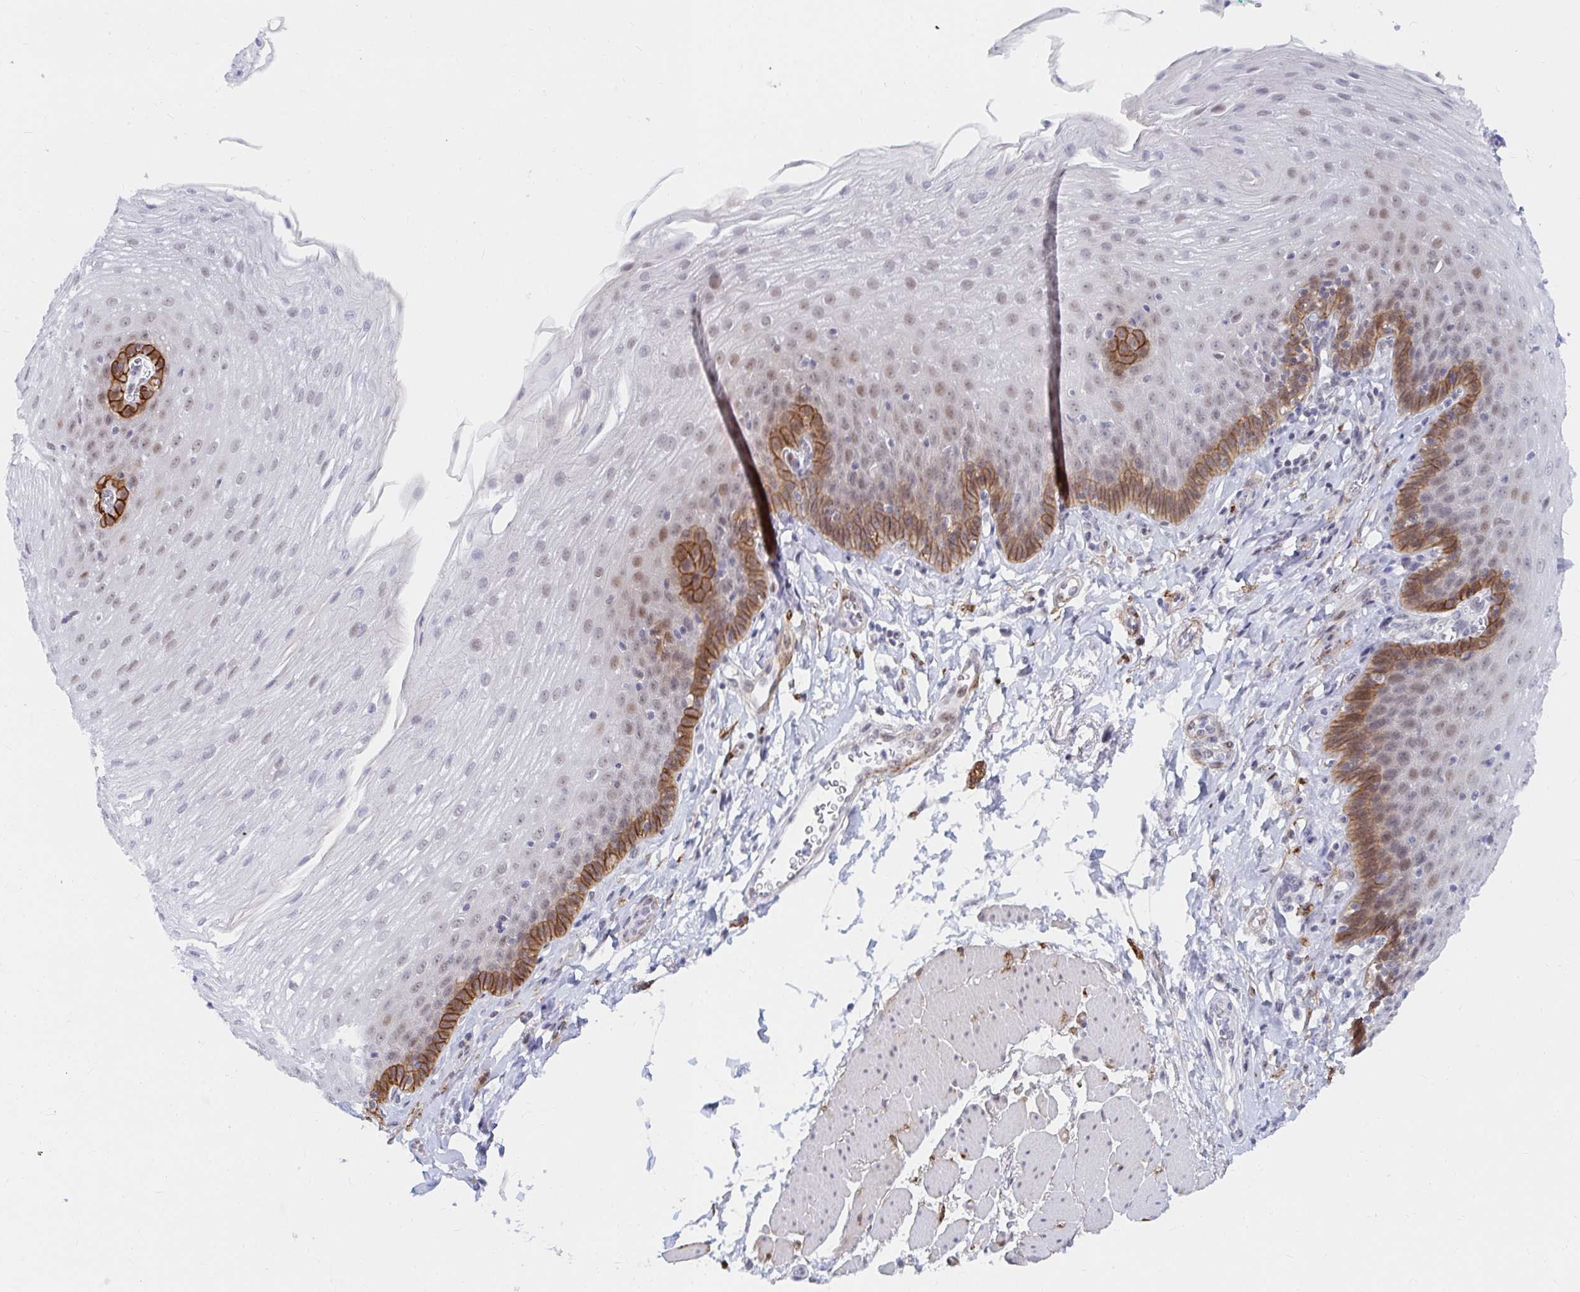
{"staining": {"intensity": "moderate", "quantity": "25%-75%", "location": "cytoplasmic/membranous,nuclear"}, "tissue": "esophagus", "cell_type": "Squamous epithelial cells", "image_type": "normal", "snomed": [{"axis": "morphology", "description": "Normal tissue, NOS"}, {"axis": "topography", "description": "Esophagus"}], "caption": "Approximately 25%-75% of squamous epithelial cells in normal esophagus demonstrate moderate cytoplasmic/membranous,nuclear protein staining as visualized by brown immunohistochemical staining.", "gene": "COL28A1", "patient": {"sex": "female", "age": 81}}